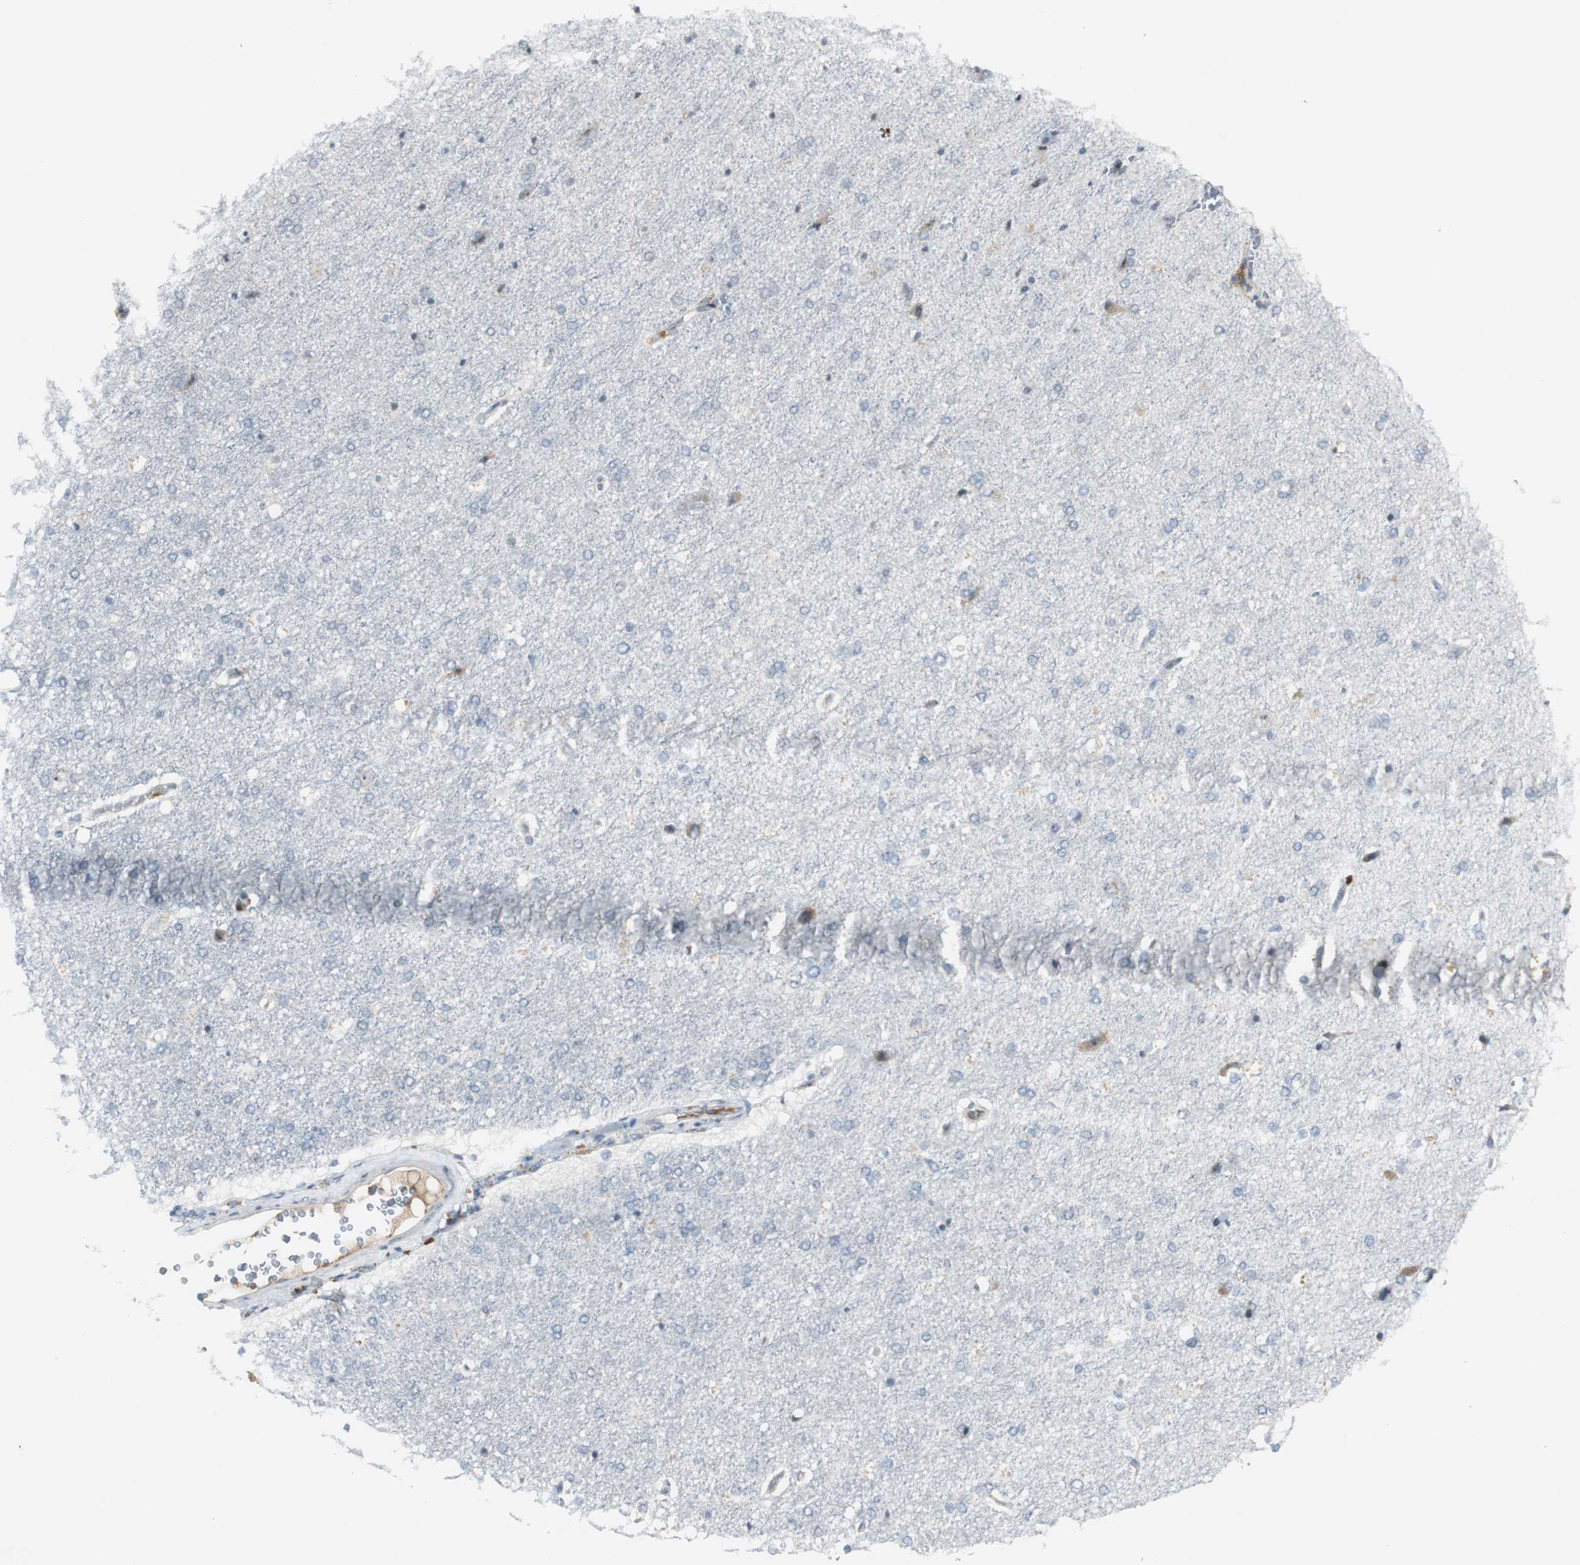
{"staining": {"intensity": "moderate", "quantity": "<25%", "location": "cytoplasmic/membranous"}, "tissue": "cerebral cortex", "cell_type": "Endothelial cells", "image_type": "normal", "snomed": [{"axis": "morphology", "description": "Normal tissue, NOS"}, {"axis": "topography", "description": "Cerebral cortex"}], "caption": "Protein analysis of benign cerebral cortex exhibits moderate cytoplasmic/membranous staining in about <25% of endothelial cells.", "gene": "FHL2", "patient": {"sex": "male", "age": 62}}